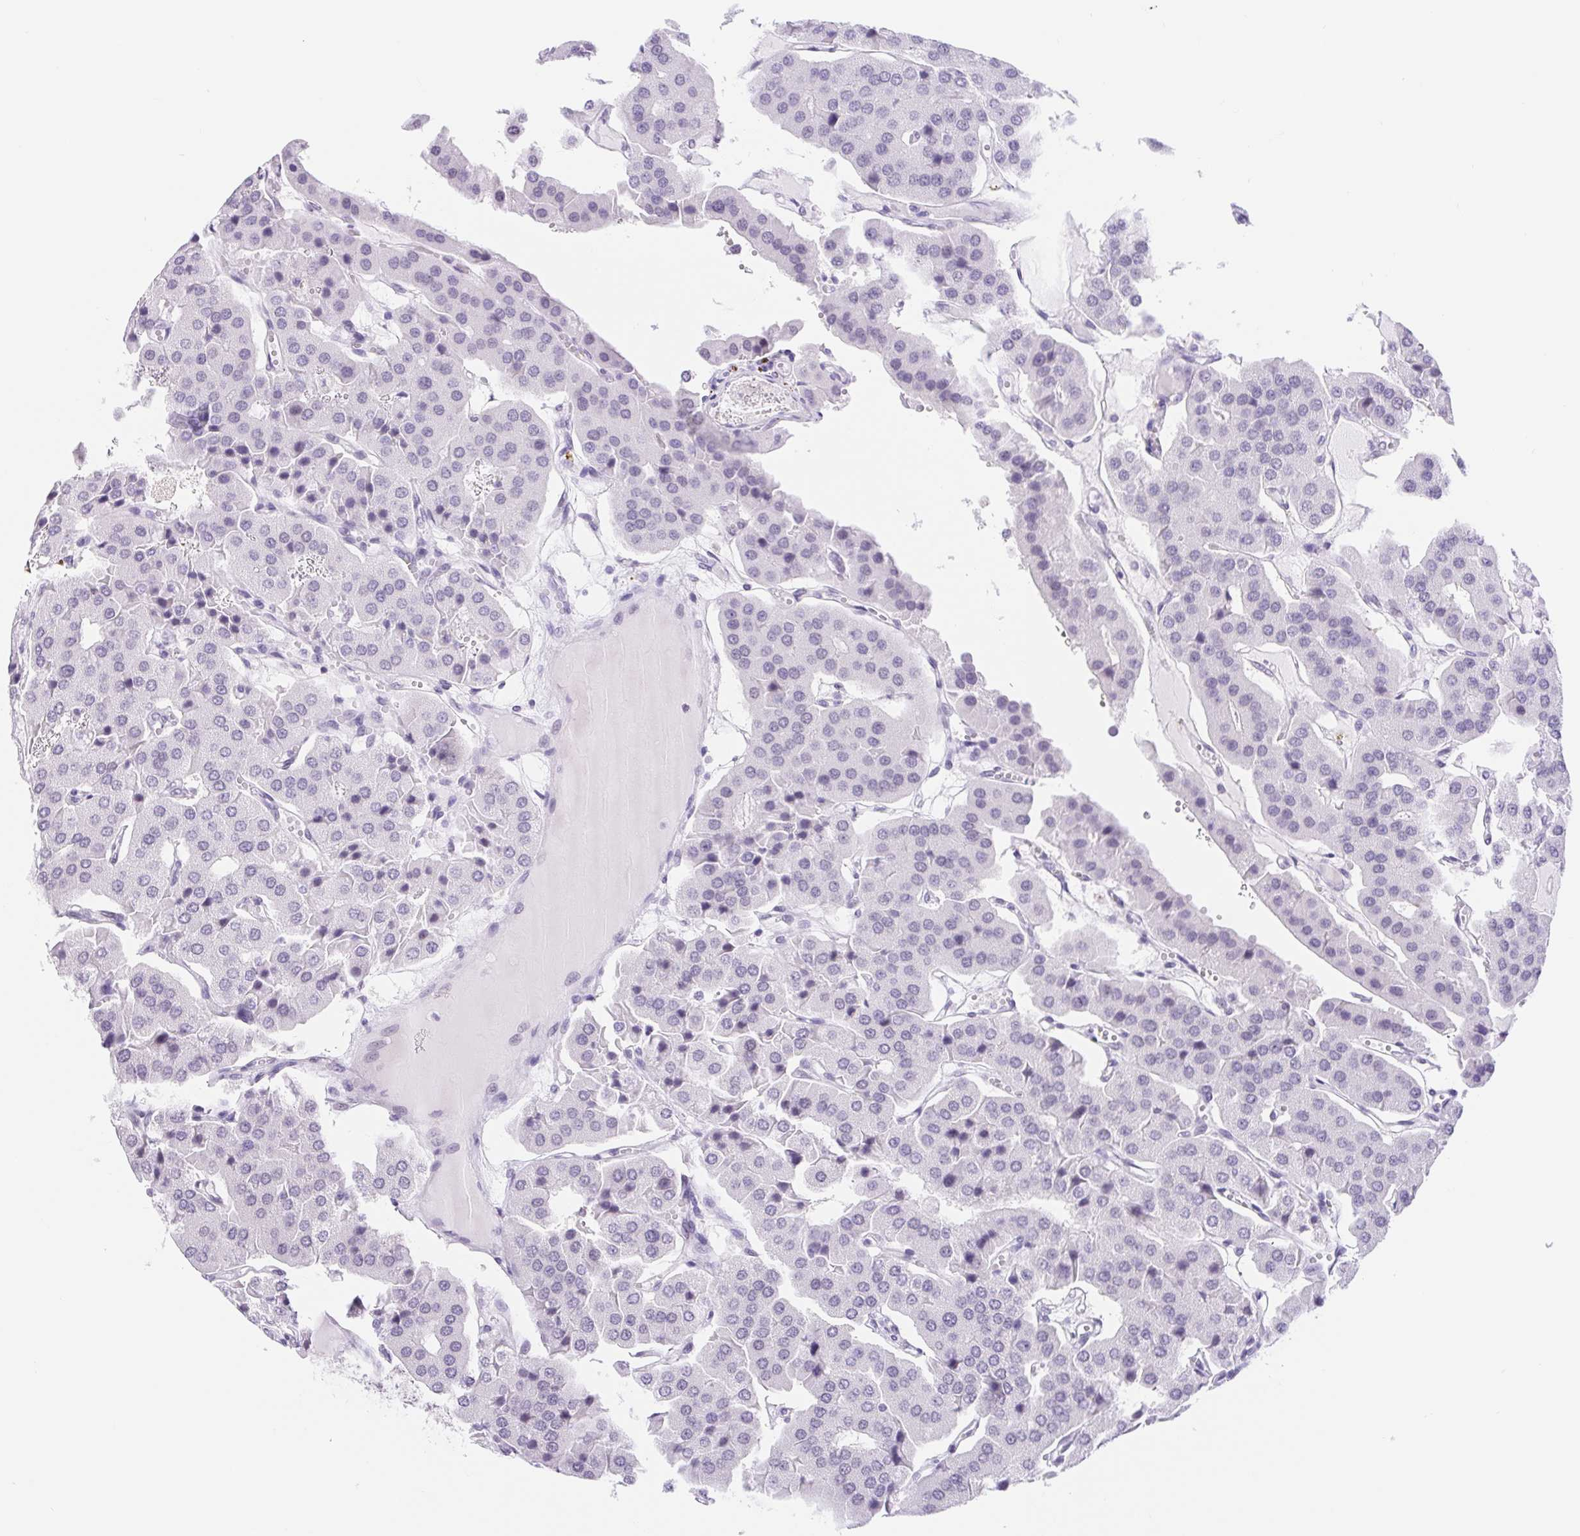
{"staining": {"intensity": "negative", "quantity": "none", "location": "none"}, "tissue": "parathyroid gland", "cell_type": "Glandular cells", "image_type": "normal", "snomed": [{"axis": "morphology", "description": "Normal tissue, NOS"}, {"axis": "morphology", "description": "Adenoma, NOS"}, {"axis": "topography", "description": "Parathyroid gland"}], "caption": "Human parathyroid gland stained for a protein using immunohistochemistry (IHC) exhibits no expression in glandular cells.", "gene": "CAND1", "patient": {"sex": "female", "age": 86}}